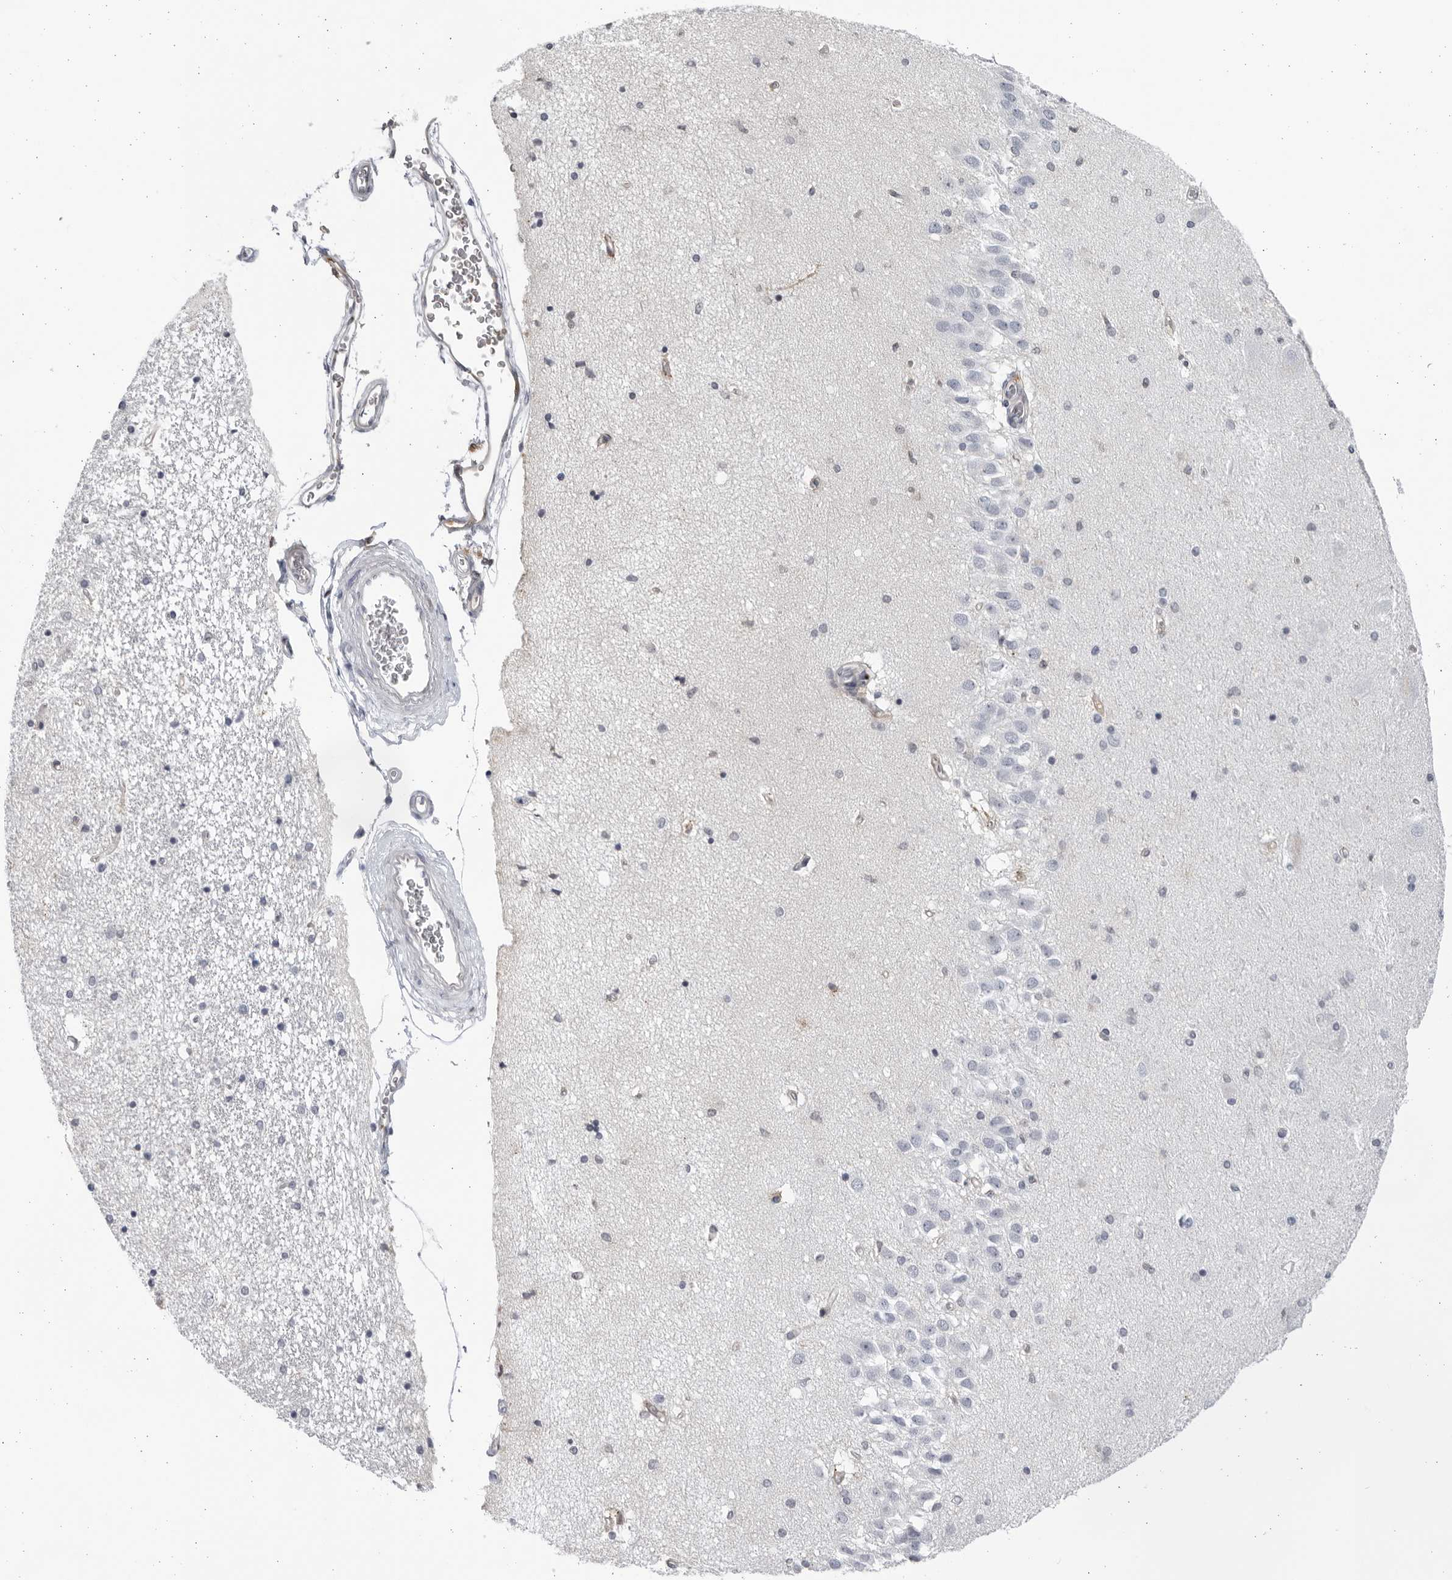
{"staining": {"intensity": "negative", "quantity": "none", "location": "none"}, "tissue": "hippocampus", "cell_type": "Glial cells", "image_type": "normal", "snomed": [{"axis": "morphology", "description": "Normal tissue, NOS"}, {"axis": "topography", "description": "Hippocampus"}], "caption": "Micrograph shows no significant protein staining in glial cells of benign hippocampus.", "gene": "BMP2K", "patient": {"sex": "female", "age": 54}}